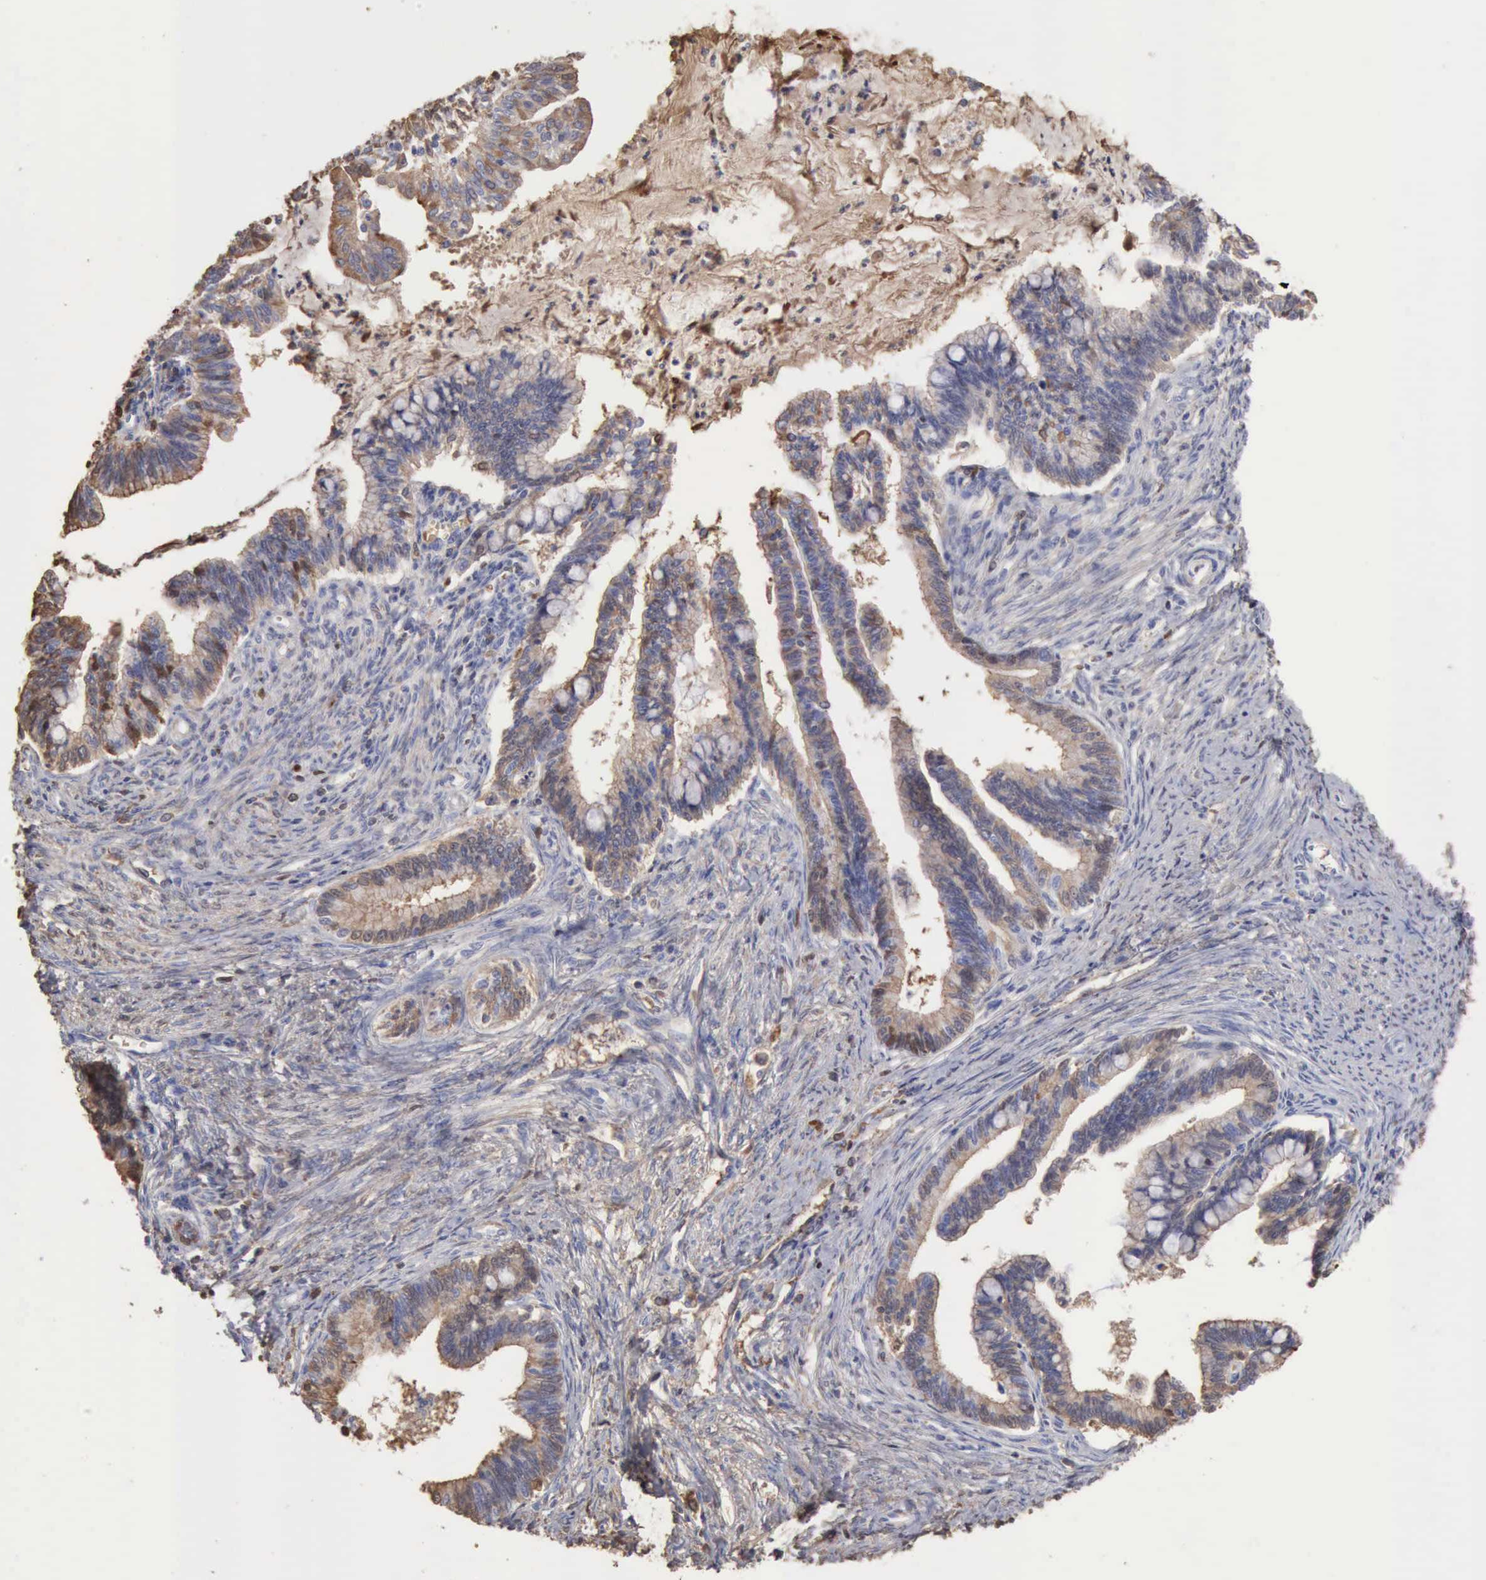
{"staining": {"intensity": "weak", "quantity": "<25%", "location": "cytoplasmic/membranous"}, "tissue": "cervical cancer", "cell_type": "Tumor cells", "image_type": "cancer", "snomed": [{"axis": "morphology", "description": "Adenocarcinoma, NOS"}, {"axis": "topography", "description": "Cervix"}], "caption": "DAB immunohistochemical staining of cervical adenocarcinoma exhibits no significant staining in tumor cells. (DAB immunohistochemistry (IHC), high magnification).", "gene": "SERPINA1", "patient": {"sex": "female", "age": 36}}